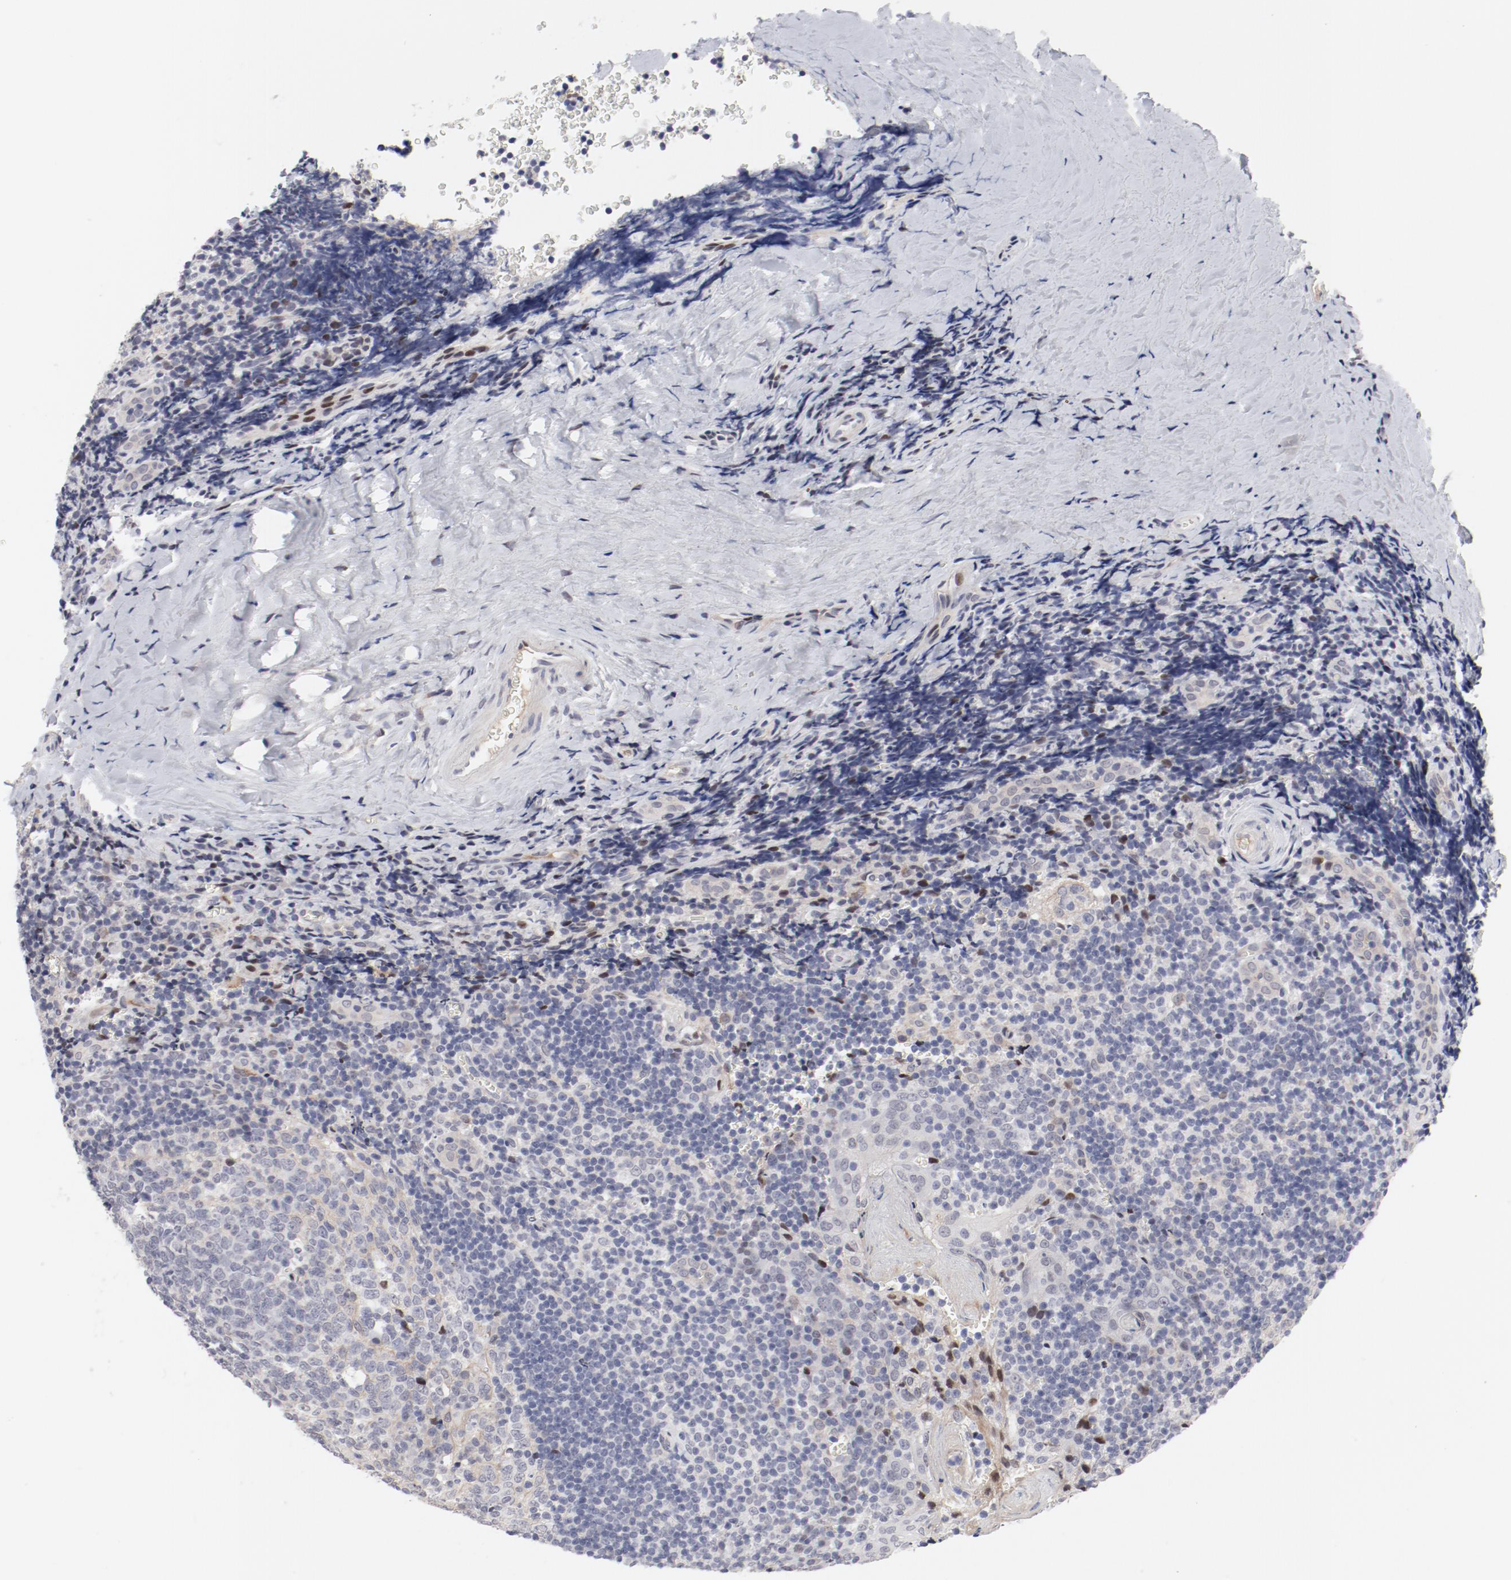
{"staining": {"intensity": "weak", "quantity": "25%-75%", "location": "cytoplasmic/membranous"}, "tissue": "tonsil", "cell_type": "Germinal center cells", "image_type": "normal", "snomed": [{"axis": "morphology", "description": "Normal tissue, NOS"}, {"axis": "topography", "description": "Tonsil"}], "caption": "A micrograph showing weak cytoplasmic/membranous staining in approximately 25%-75% of germinal center cells in unremarkable tonsil, as visualized by brown immunohistochemical staining.", "gene": "FSCB", "patient": {"sex": "male", "age": 20}}